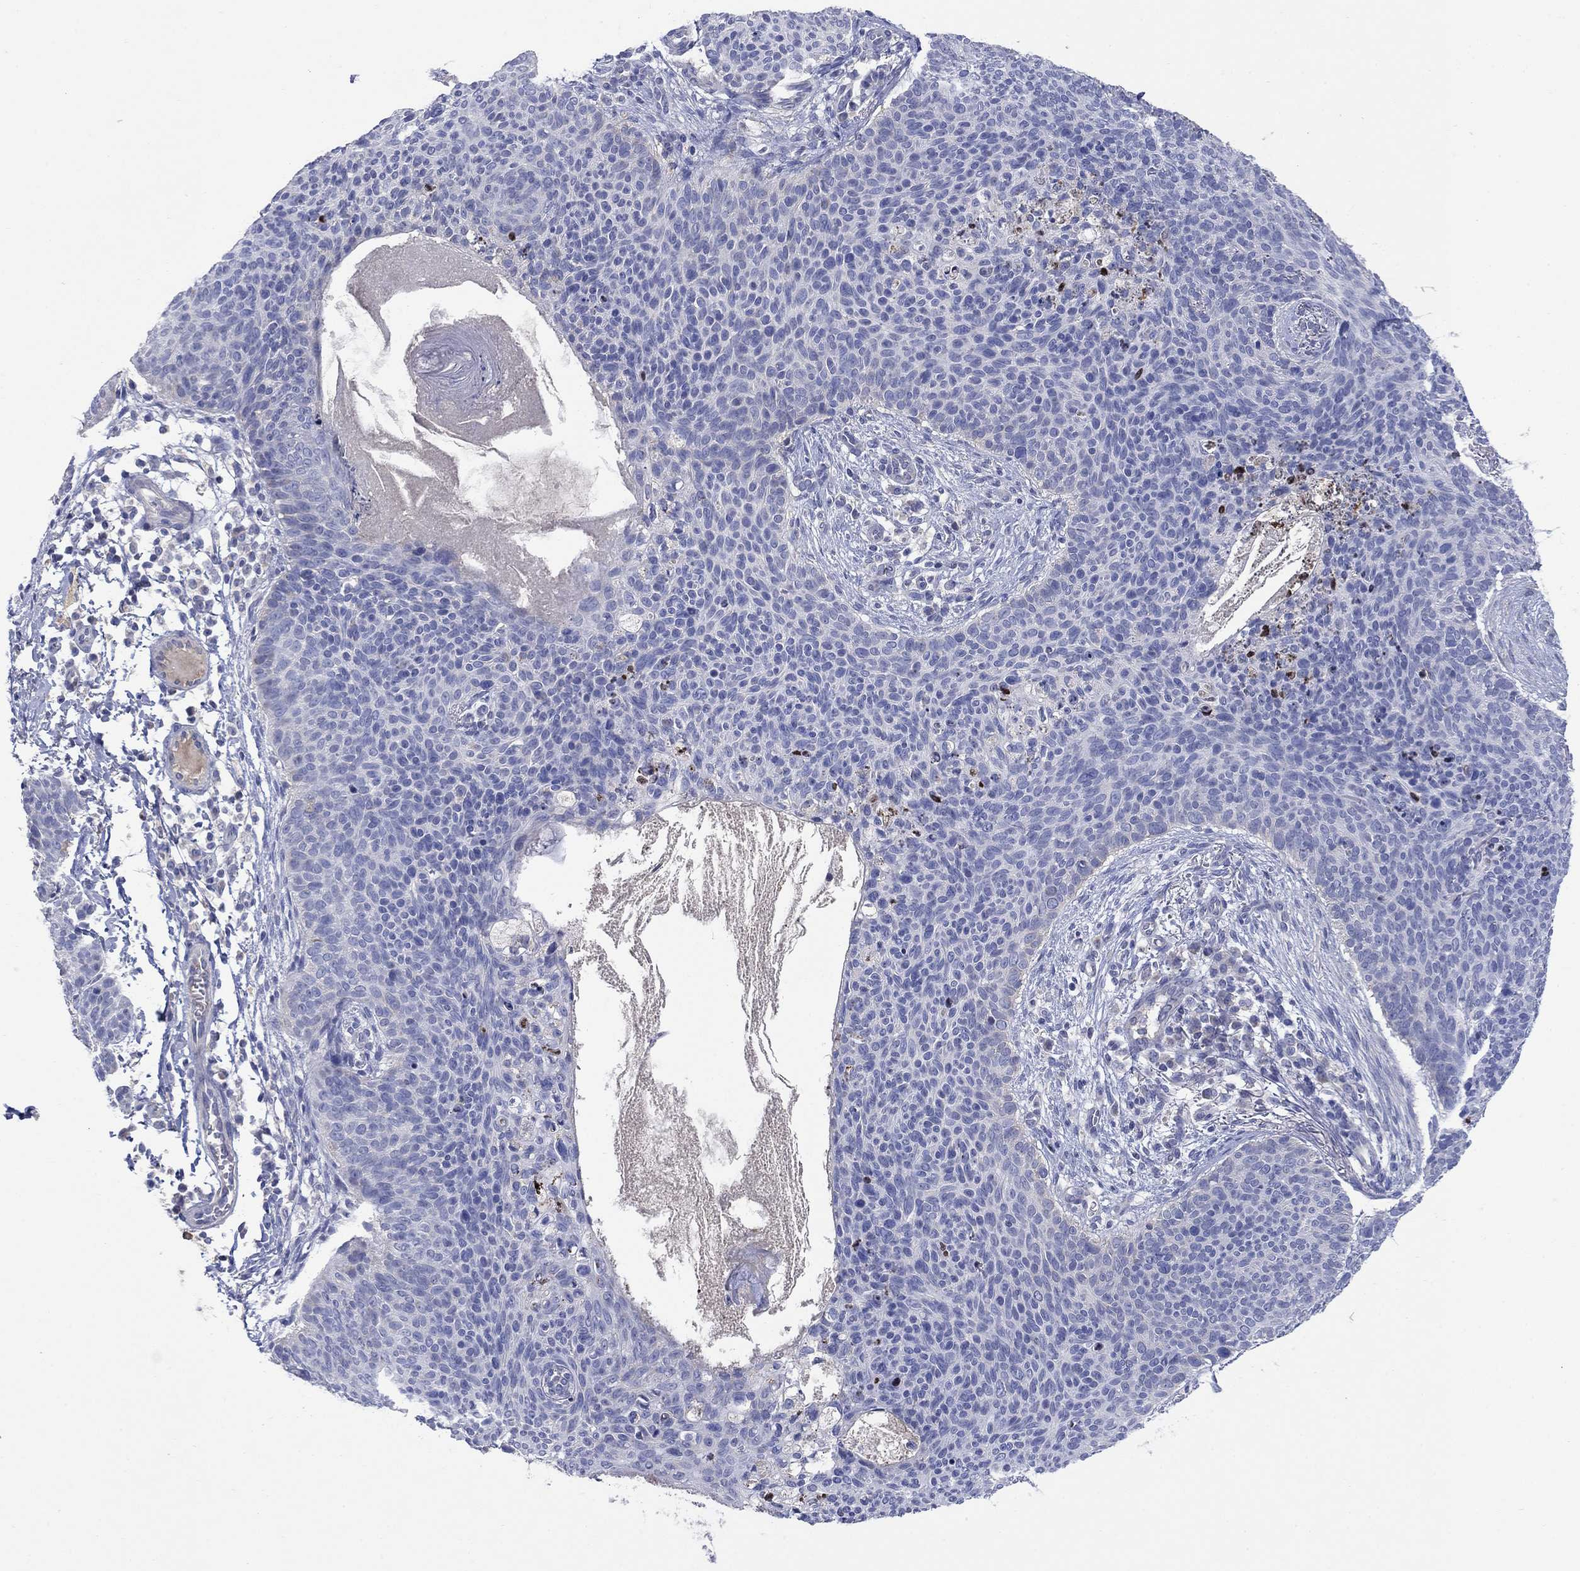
{"staining": {"intensity": "negative", "quantity": "none", "location": "none"}, "tissue": "skin cancer", "cell_type": "Tumor cells", "image_type": "cancer", "snomed": [{"axis": "morphology", "description": "Basal cell carcinoma"}, {"axis": "topography", "description": "Skin"}], "caption": "Immunohistochemical staining of skin cancer exhibits no significant staining in tumor cells. (Brightfield microscopy of DAB immunohistochemistry (IHC) at high magnification).", "gene": "CLVS1", "patient": {"sex": "male", "age": 64}}